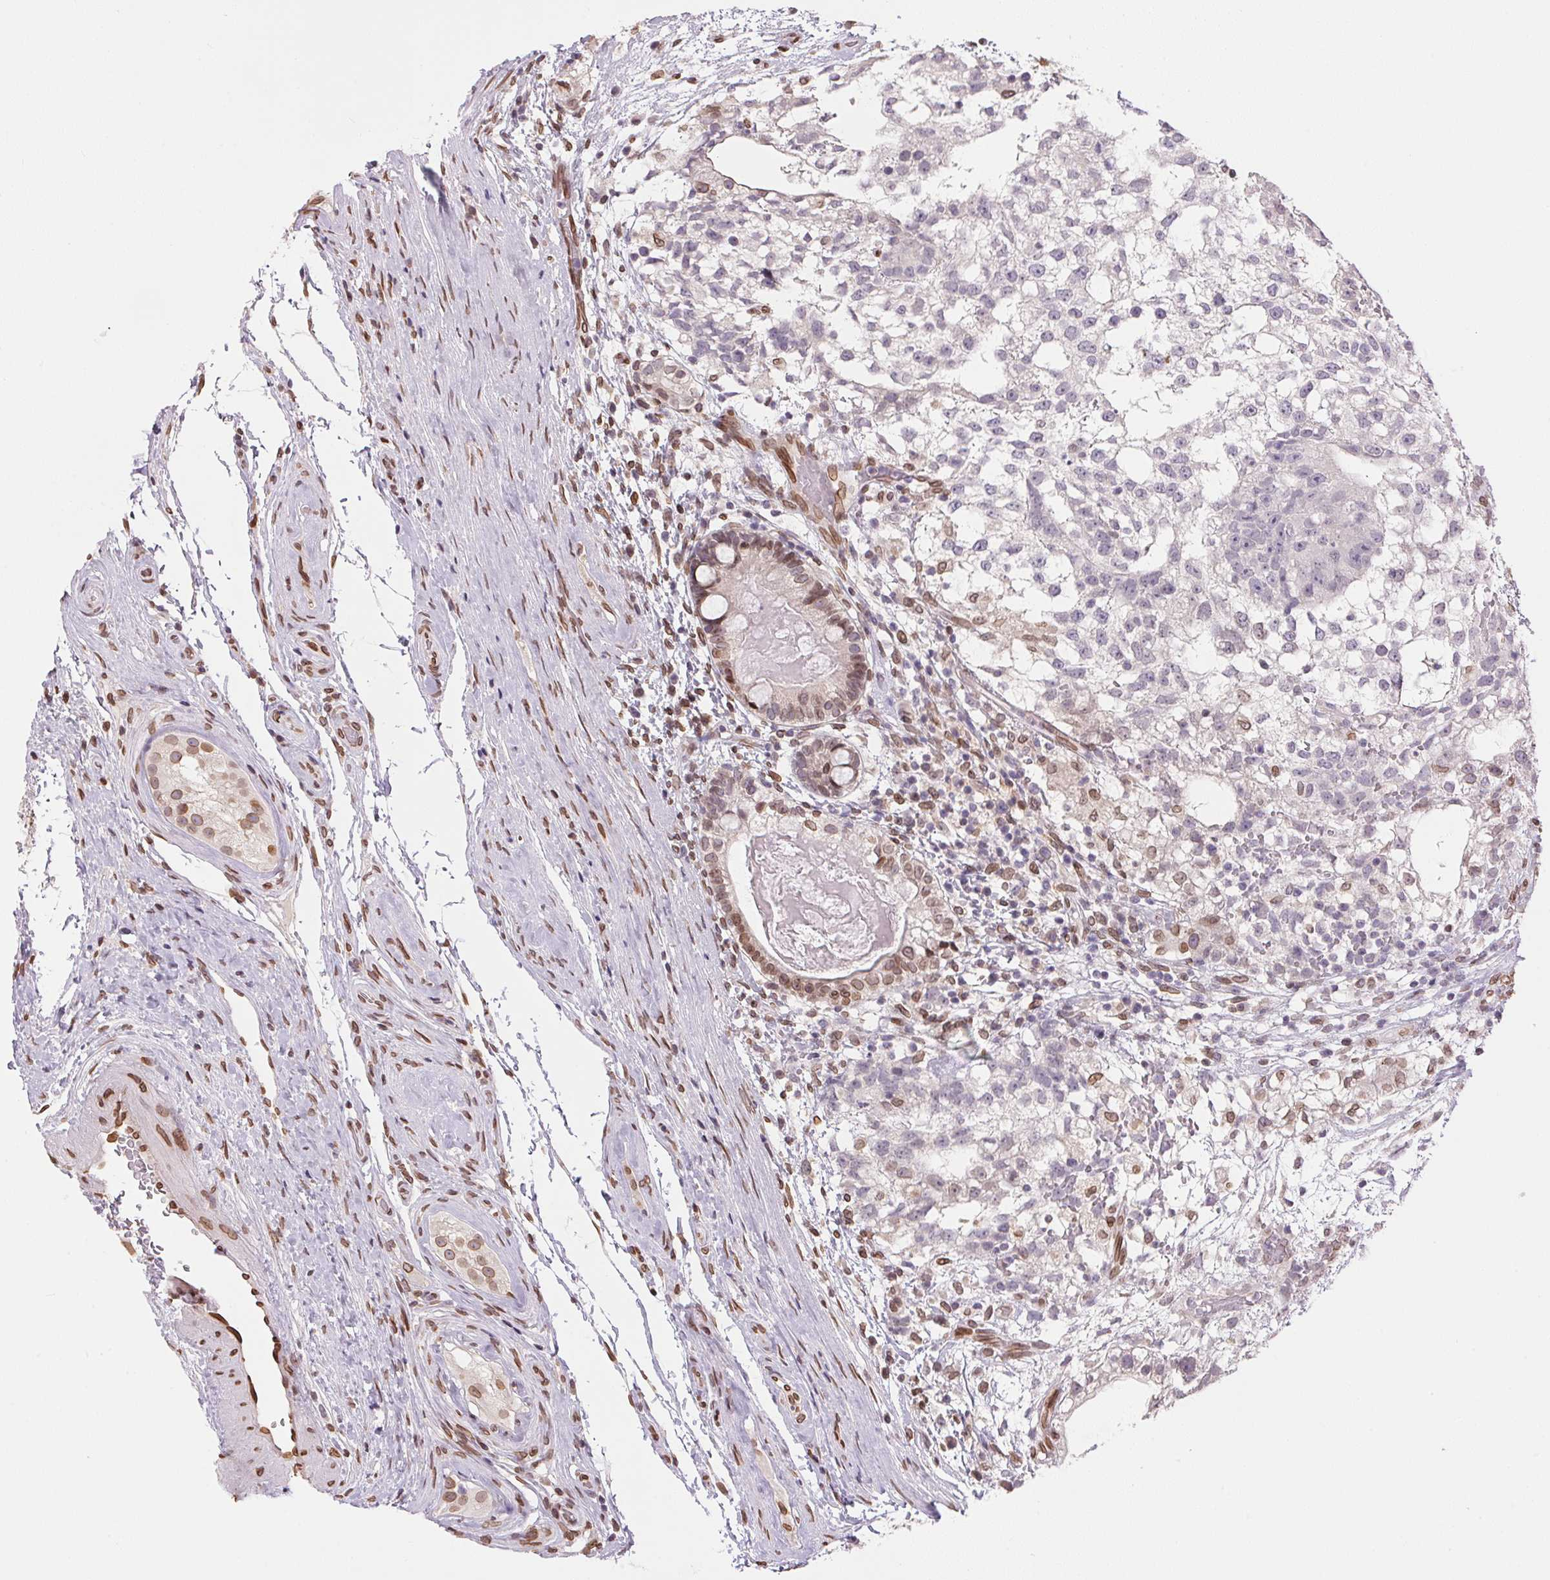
{"staining": {"intensity": "moderate", "quantity": "<25%", "location": "nuclear"}, "tissue": "testis cancer", "cell_type": "Tumor cells", "image_type": "cancer", "snomed": [{"axis": "morphology", "description": "Seminoma, NOS"}, {"axis": "morphology", "description": "Carcinoma, Embryonal, NOS"}, {"axis": "topography", "description": "Testis"}], "caption": "Moderate nuclear protein positivity is appreciated in about <25% of tumor cells in seminoma (testis). (DAB (3,3'-diaminobenzidine) IHC, brown staining for protein, blue staining for nuclei).", "gene": "TMEM175", "patient": {"sex": "male", "age": 41}}